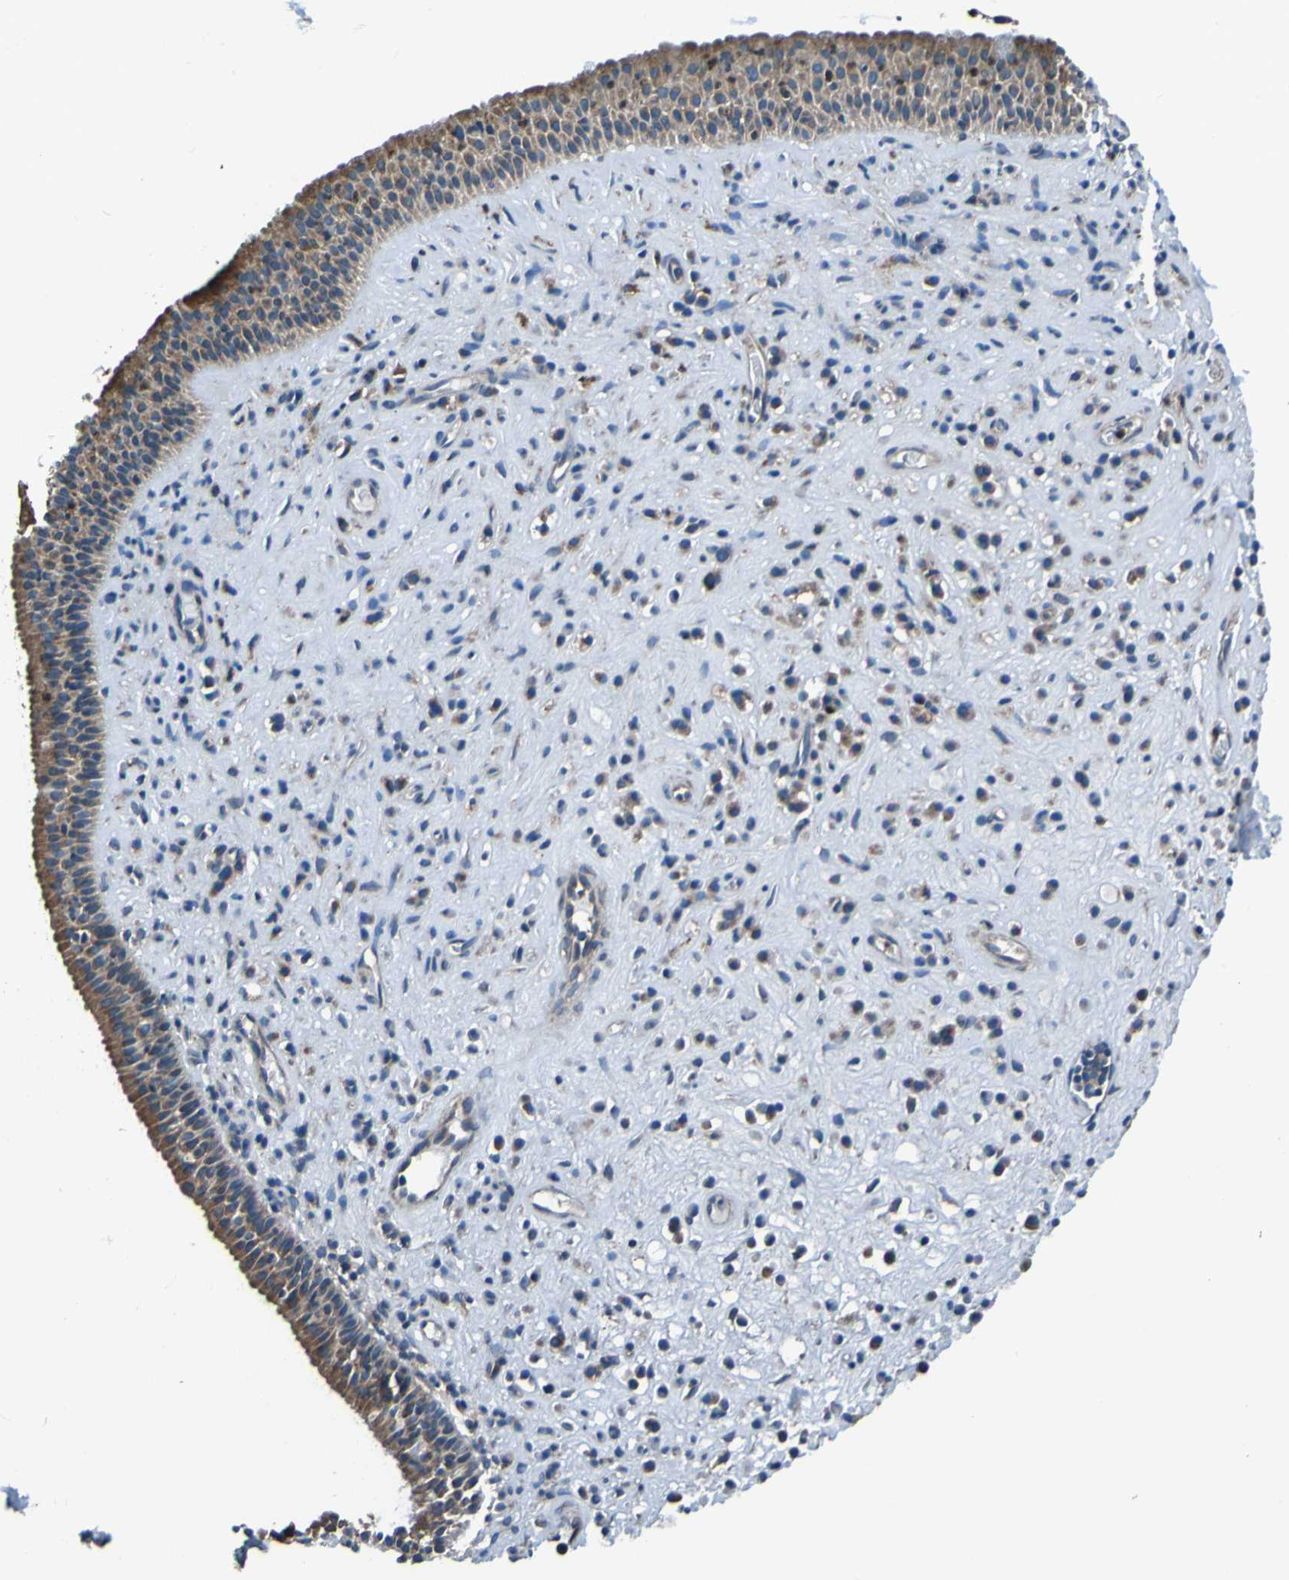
{"staining": {"intensity": "moderate", "quantity": ">75%", "location": "cytoplasmic/membranous"}, "tissue": "nasopharynx", "cell_type": "Respiratory epithelial cells", "image_type": "normal", "snomed": [{"axis": "morphology", "description": "Normal tissue, NOS"}, {"axis": "topography", "description": "Nasopharynx"}], "caption": "This photomicrograph displays immunohistochemistry (IHC) staining of unremarkable nasopharynx, with medium moderate cytoplasmic/membranous expression in about >75% of respiratory epithelial cells.", "gene": "RAB5B", "patient": {"sex": "female", "age": 51}}